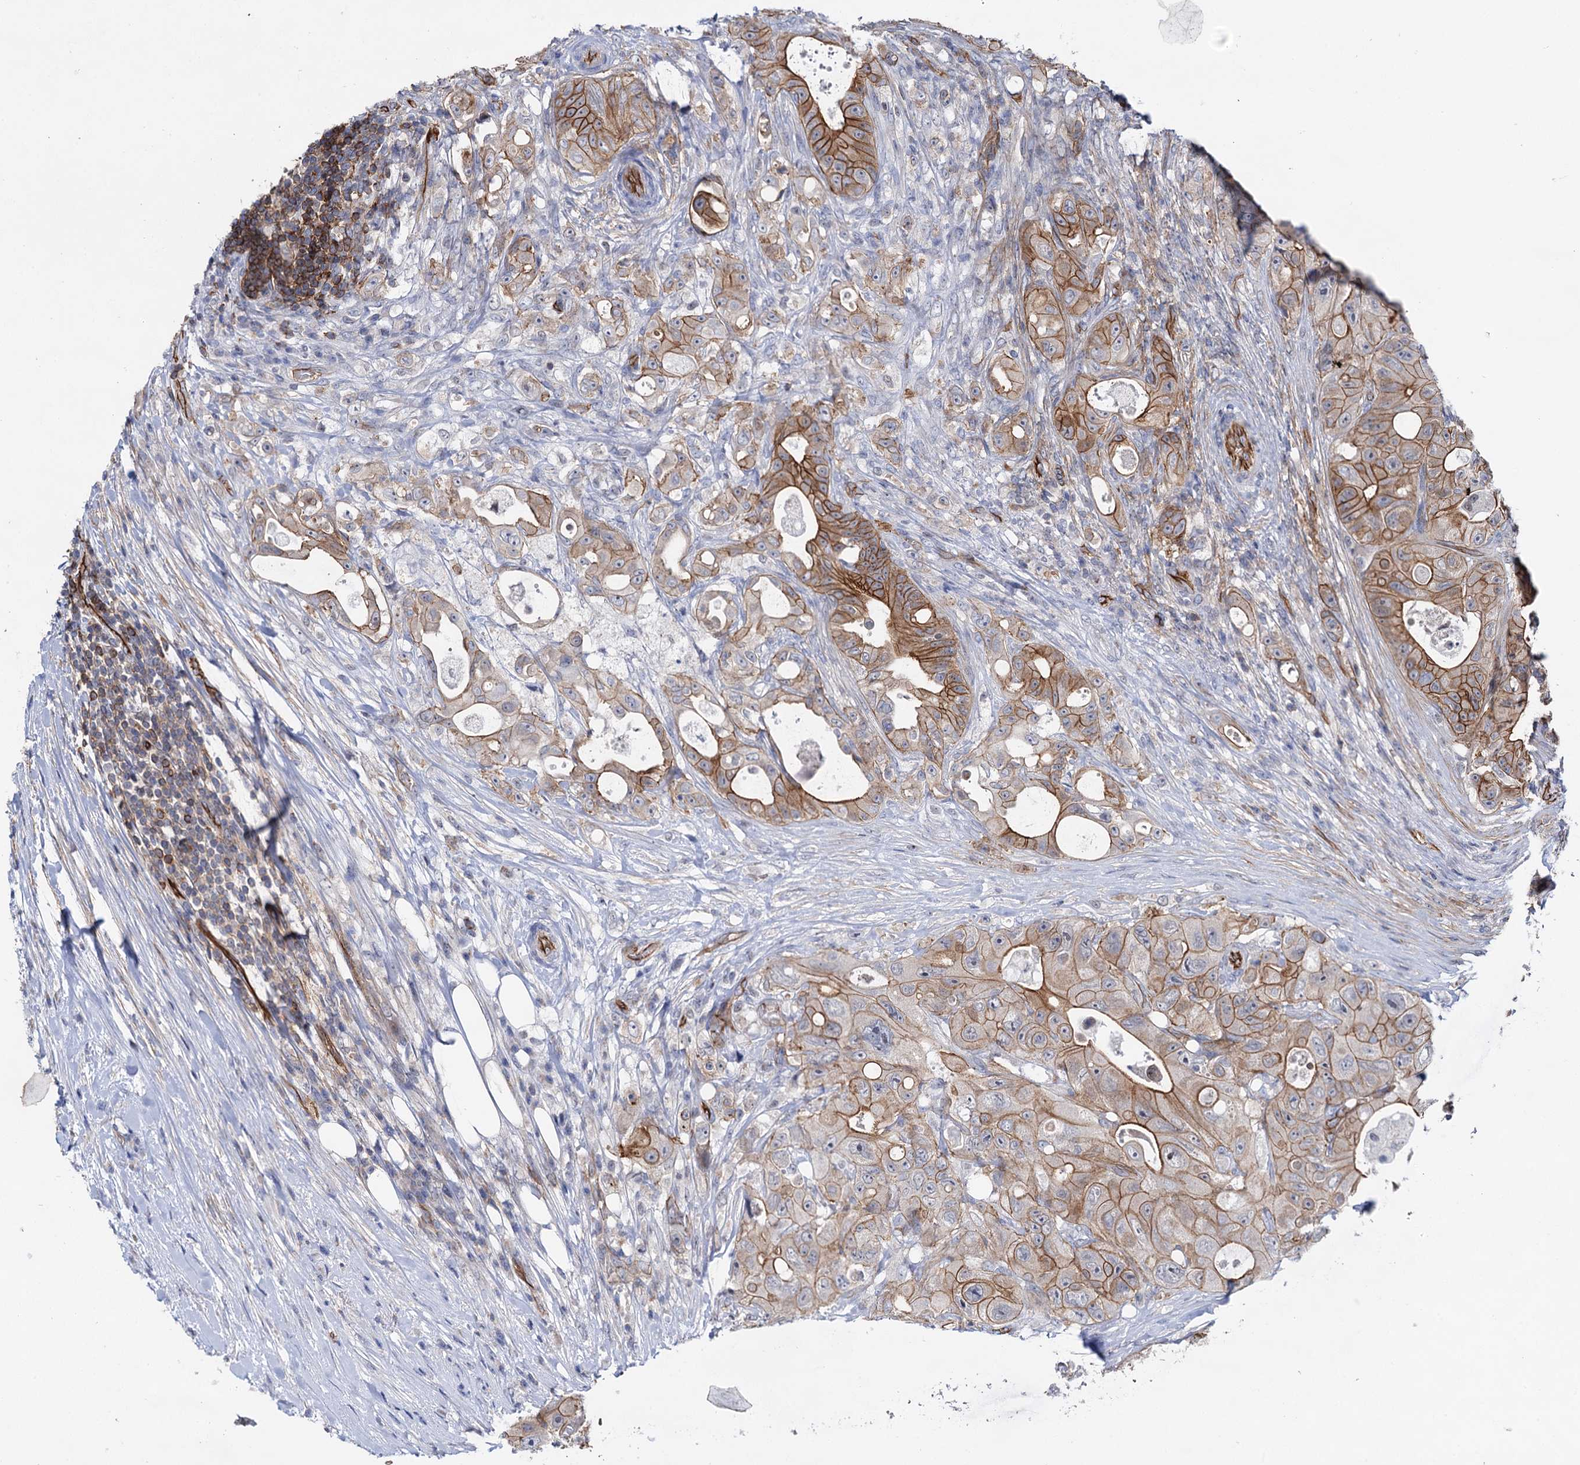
{"staining": {"intensity": "moderate", "quantity": ">75%", "location": "cytoplasmic/membranous"}, "tissue": "colorectal cancer", "cell_type": "Tumor cells", "image_type": "cancer", "snomed": [{"axis": "morphology", "description": "Adenocarcinoma, NOS"}, {"axis": "topography", "description": "Colon"}], "caption": "Colorectal cancer (adenocarcinoma) stained for a protein (brown) displays moderate cytoplasmic/membranous positive positivity in about >75% of tumor cells.", "gene": "ABLIM1", "patient": {"sex": "female", "age": 46}}